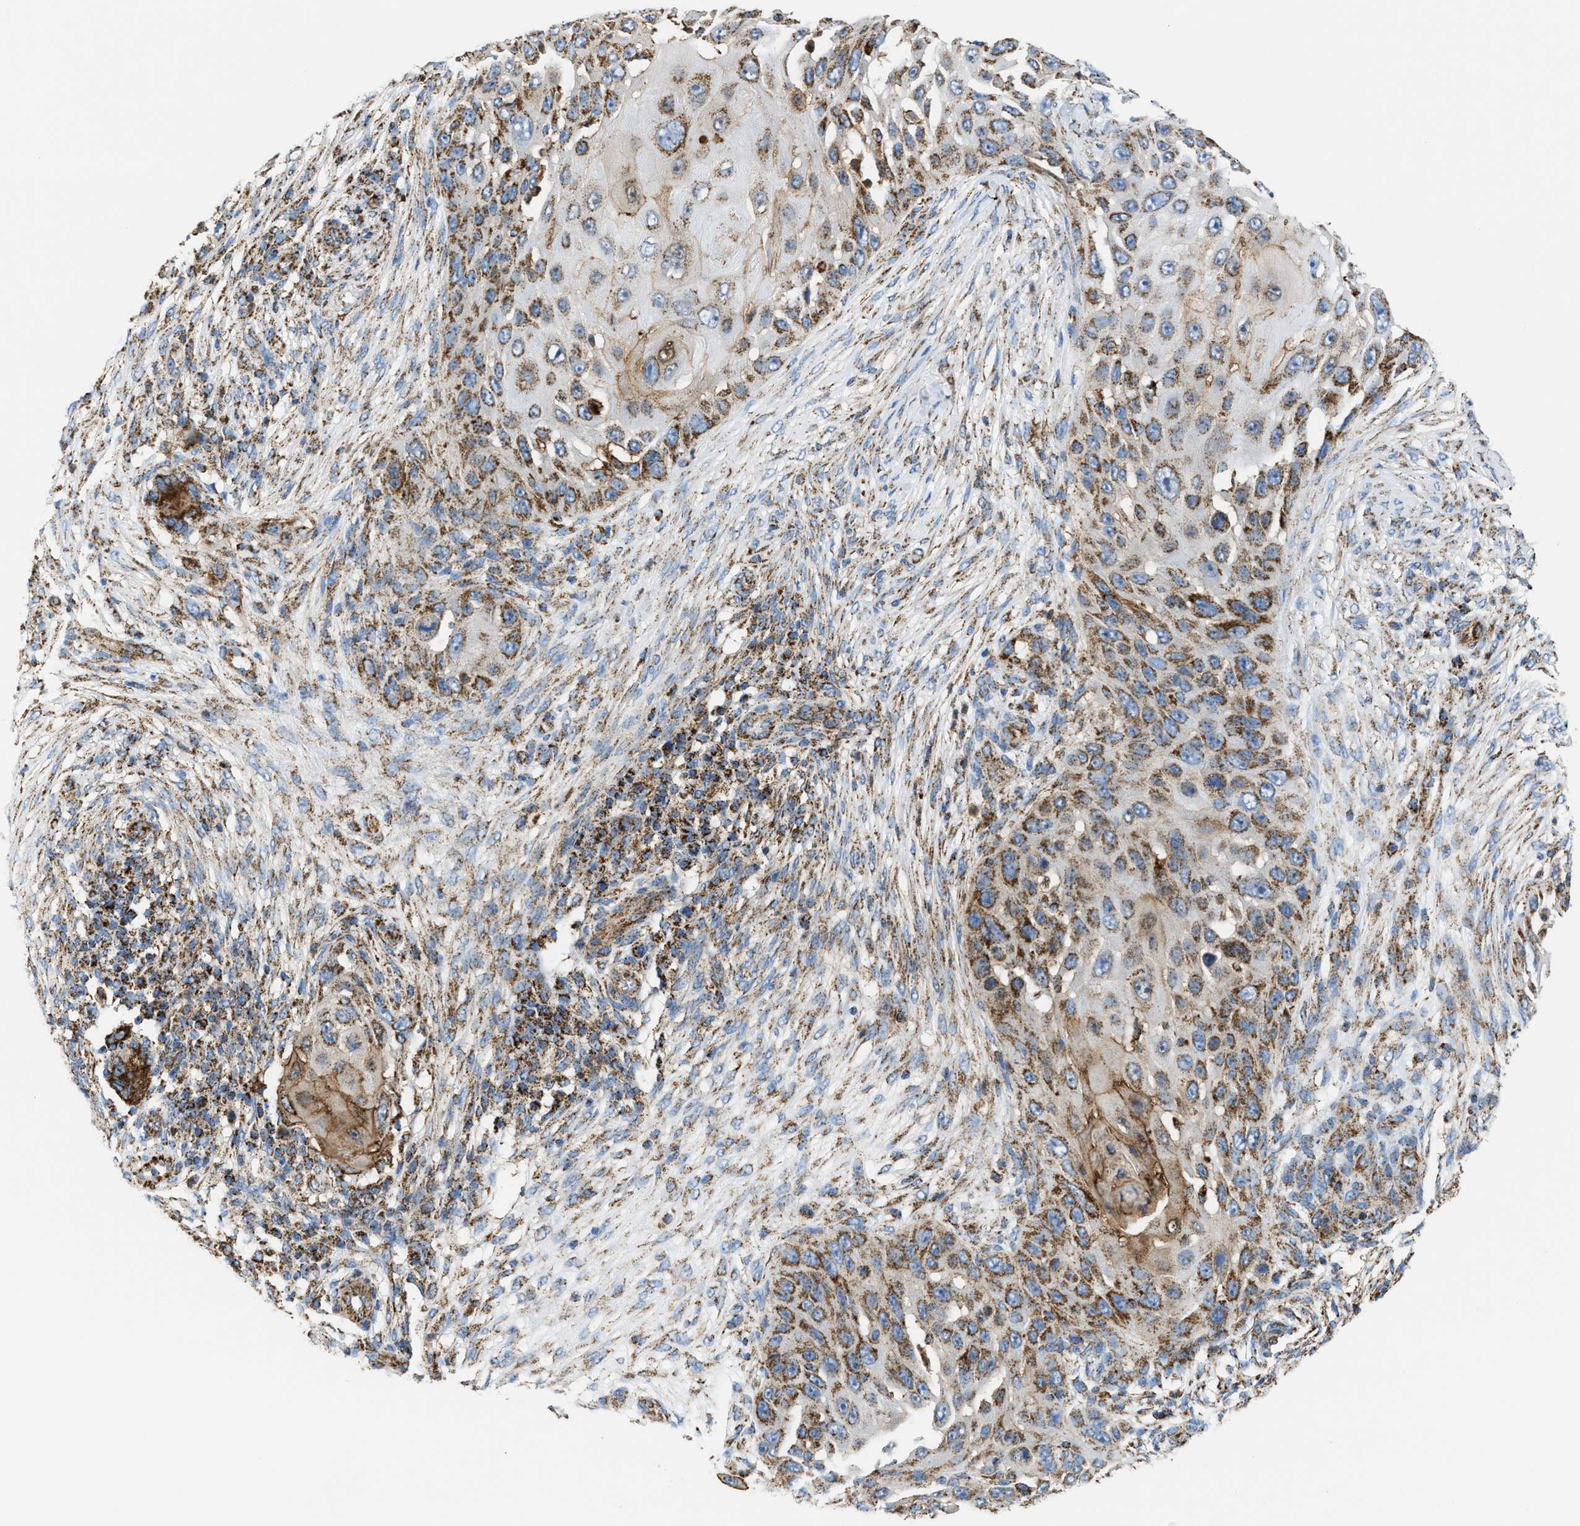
{"staining": {"intensity": "moderate", "quantity": ">75%", "location": "cytoplasmic/membranous"}, "tissue": "skin cancer", "cell_type": "Tumor cells", "image_type": "cancer", "snomed": [{"axis": "morphology", "description": "Squamous cell carcinoma, NOS"}, {"axis": "topography", "description": "Skin"}], "caption": "DAB immunohistochemical staining of human skin cancer (squamous cell carcinoma) exhibits moderate cytoplasmic/membranous protein expression in approximately >75% of tumor cells.", "gene": "ECHS1", "patient": {"sex": "female", "age": 44}}